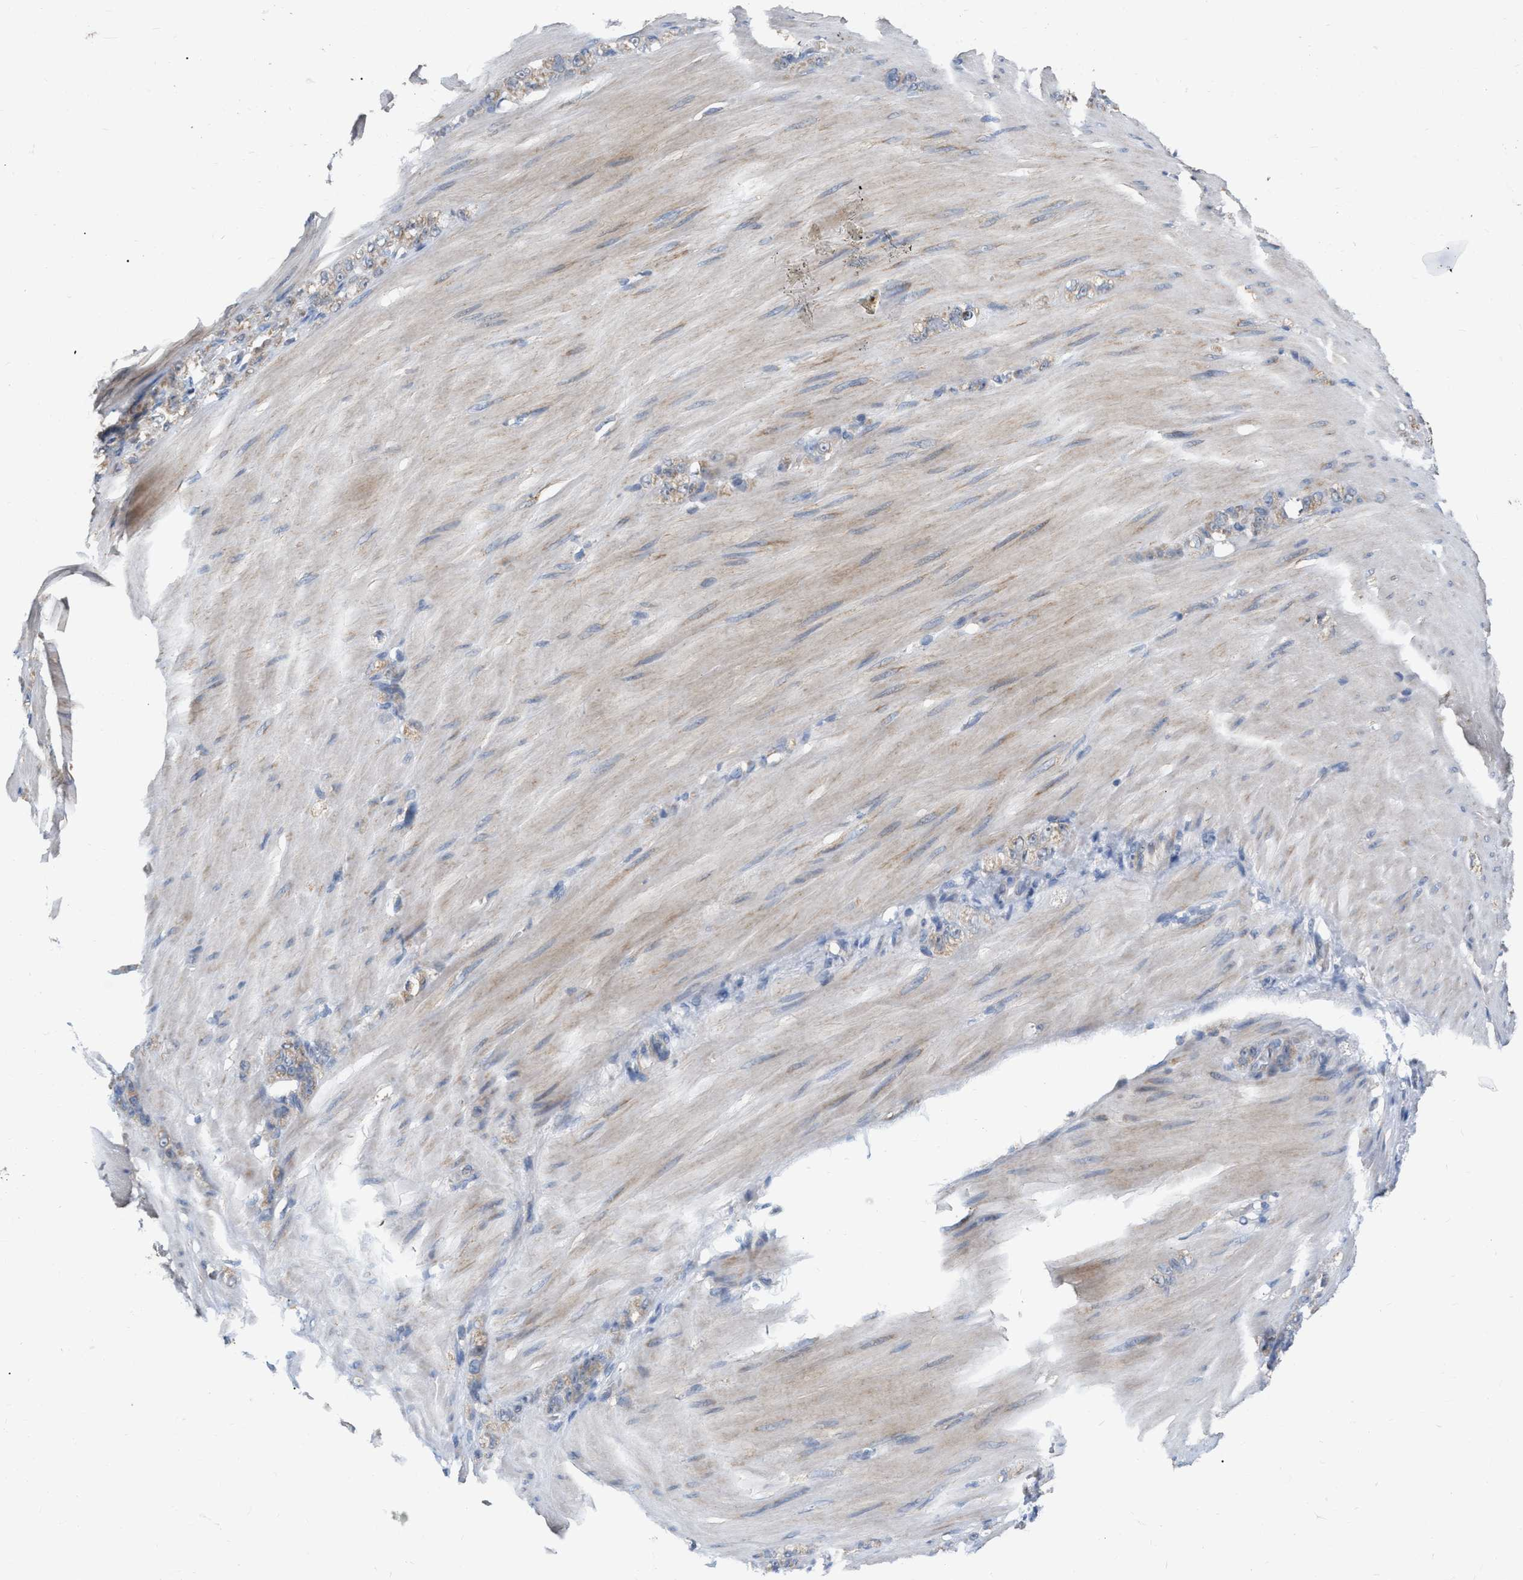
{"staining": {"intensity": "negative", "quantity": "none", "location": "none"}, "tissue": "stomach cancer", "cell_type": "Tumor cells", "image_type": "cancer", "snomed": [{"axis": "morphology", "description": "Normal tissue, NOS"}, {"axis": "morphology", "description": "Adenocarcinoma, NOS"}, {"axis": "topography", "description": "Stomach"}], "caption": "Stomach adenocarcinoma was stained to show a protein in brown. There is no significant expression in tumor cells. Nuclei are stained in blue.", "gene": "DDX56", "patient": {"sex": "male", "age": 82}}